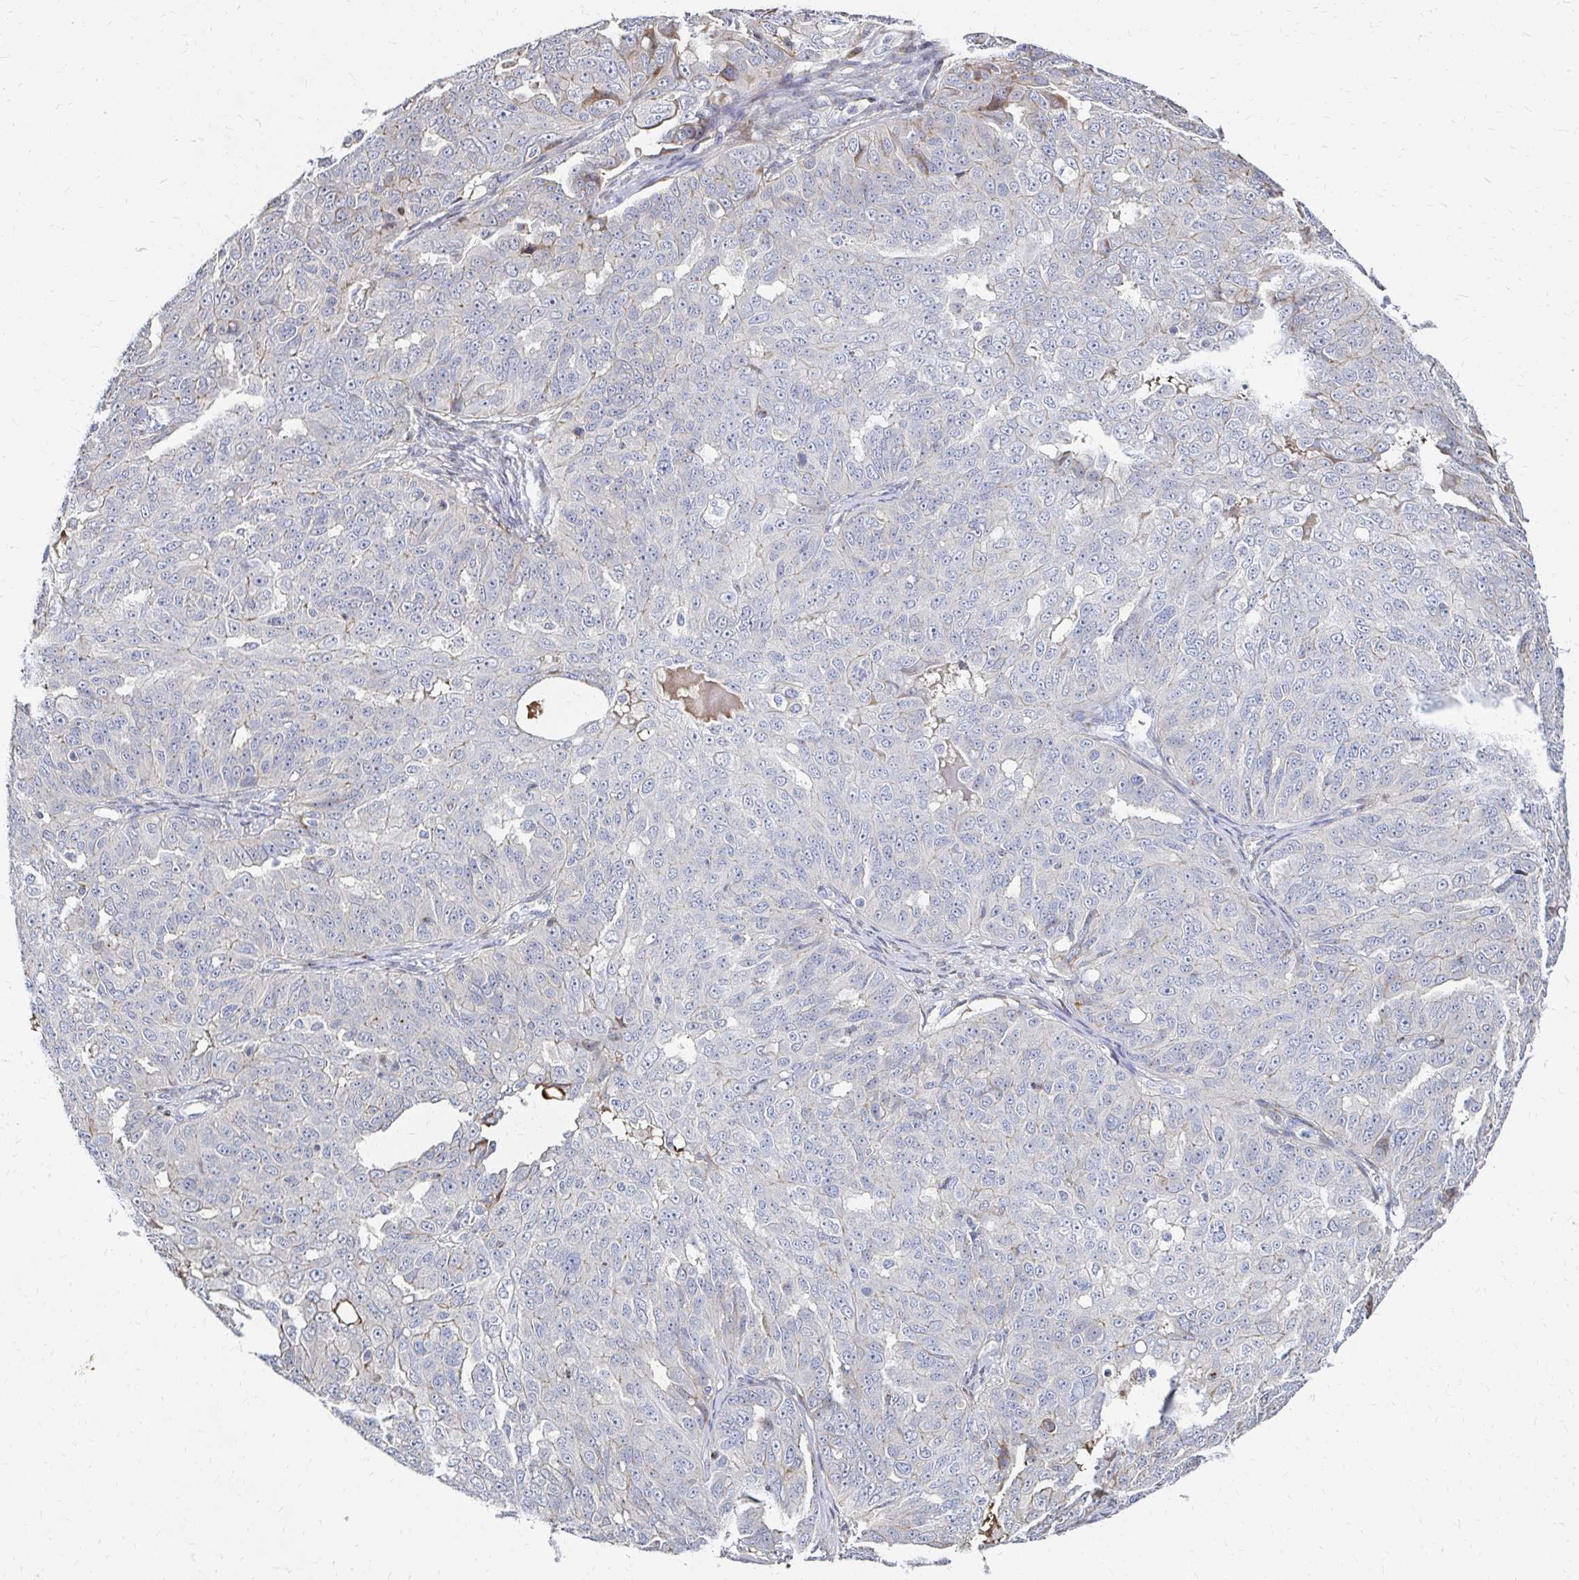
{"staining": {"intensity": "negative", "quantity": "none", "location": "none"}, "tissue": "ovarian cancer", "cell_type": "Tumor cells", "image_type": "cancer", "snomed": [{"axis": "morphology", "description": "Carcinoma, endometroid"}, {"axis": "topography", "description": "Ovary"}], "caption": "Ovarian endometroid carcinoma stained for a protein using IHC reveals no staining tumor cells.", "gene": "MAN1A1", "patient": {"sex": "female", "age": 70}}